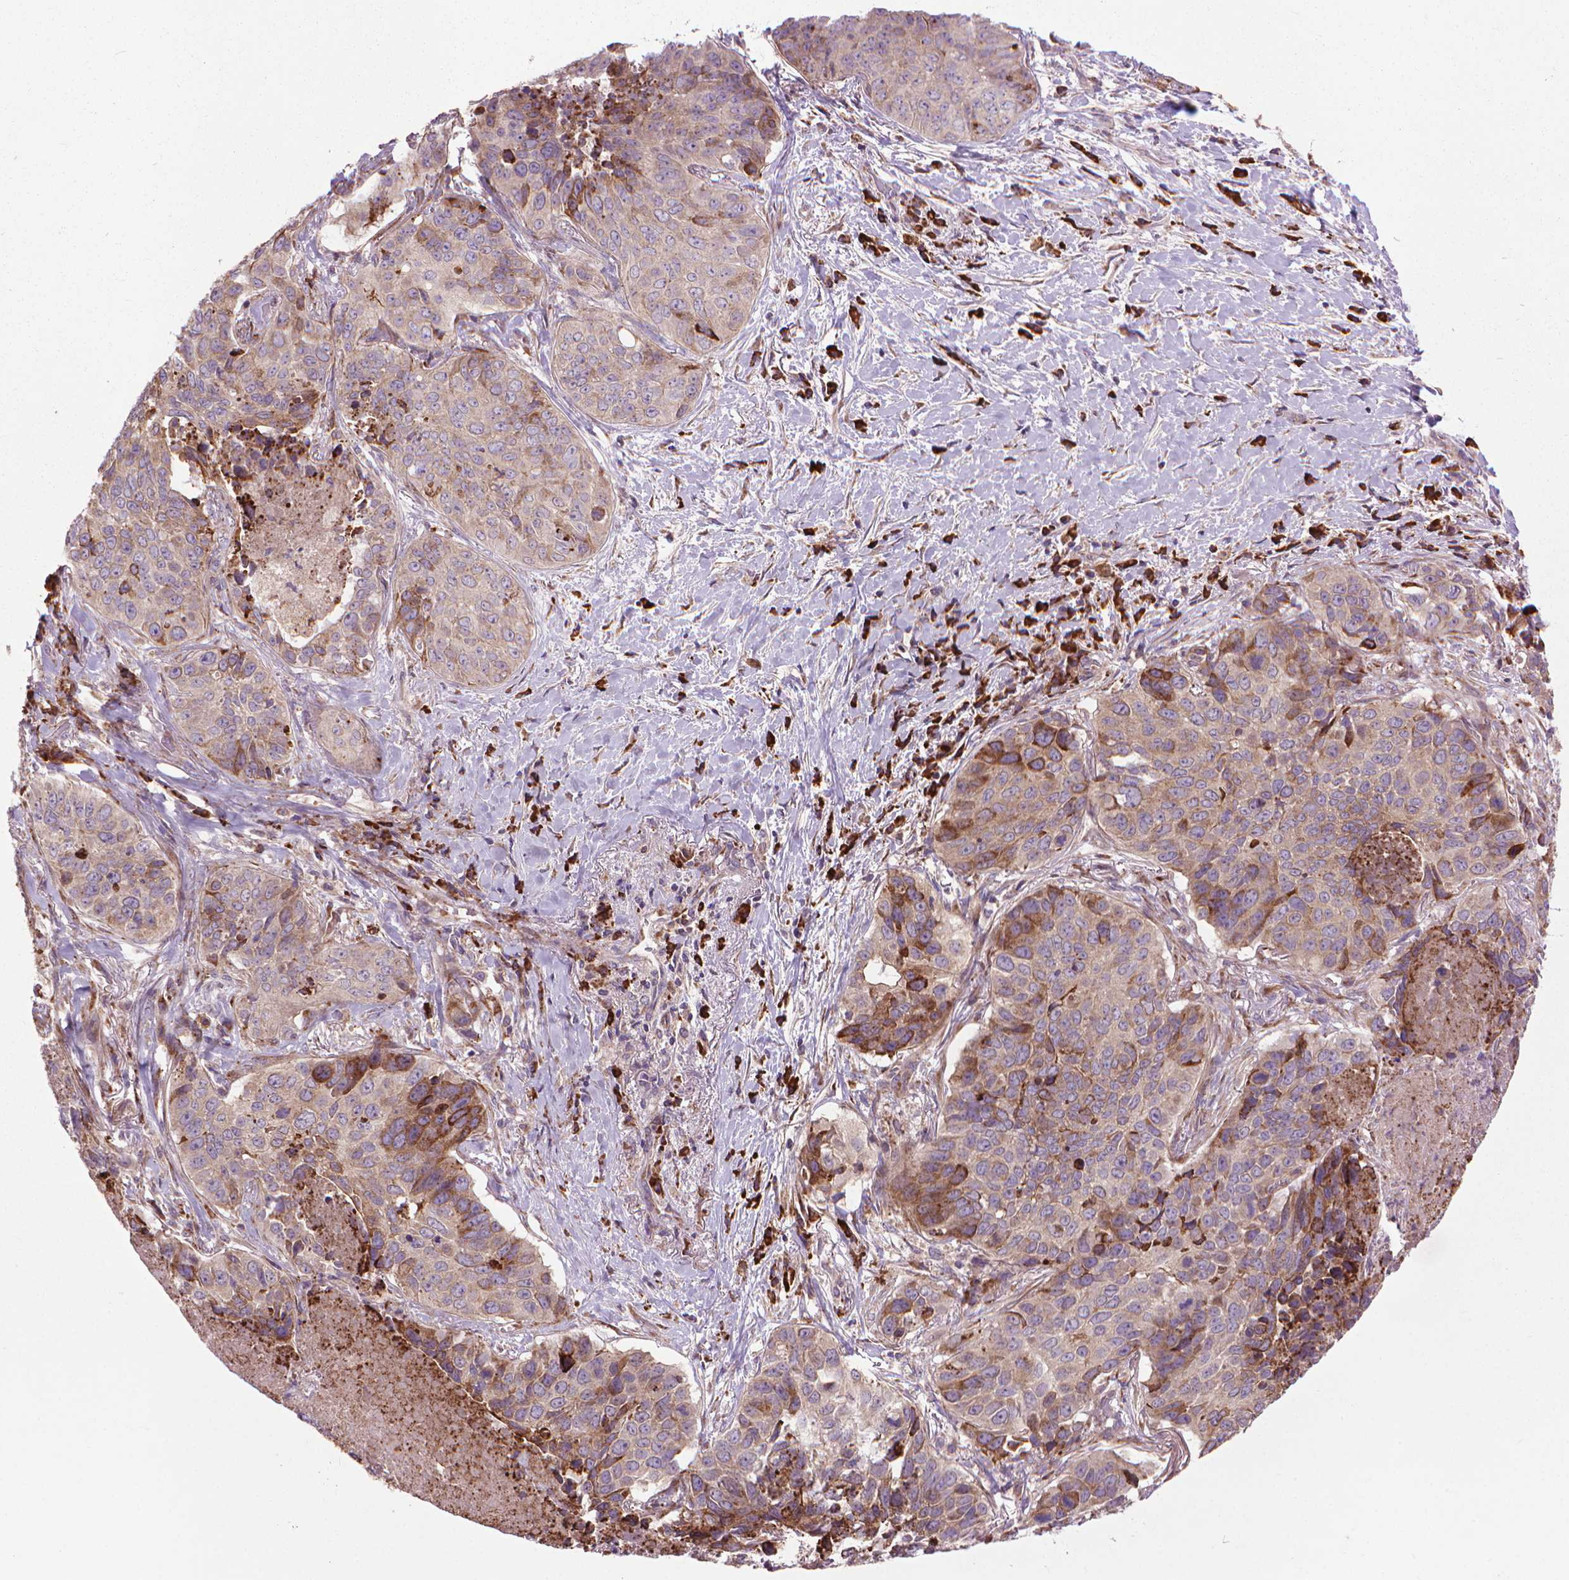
{"staining": {"intensity": "moderate", "quantity": "<25%", "location": "cytoplasmic/membranous"}, "tissue": "lung cancer", "cell_type": "Tumor cells", "image_type": "cancer", "snomed": [{"axis": "morphology", "description": "Normal tissue, NOS"}, {"axis": "morphology", "description": "Squamous cell carcinoma, NOS"}, {"axis": "topography", "description": "Bronchus"}, {"axis": "topography", "description": "Lung"}], "caption": "The photomicrograph reveals staining of lung squamous cell carcinoma, revealing moderate cytoplasmic/membranous protein expression (brown color) within tumor cells.", "gene": "MYH14", "patient": {"sex": "male", "age": 64}}